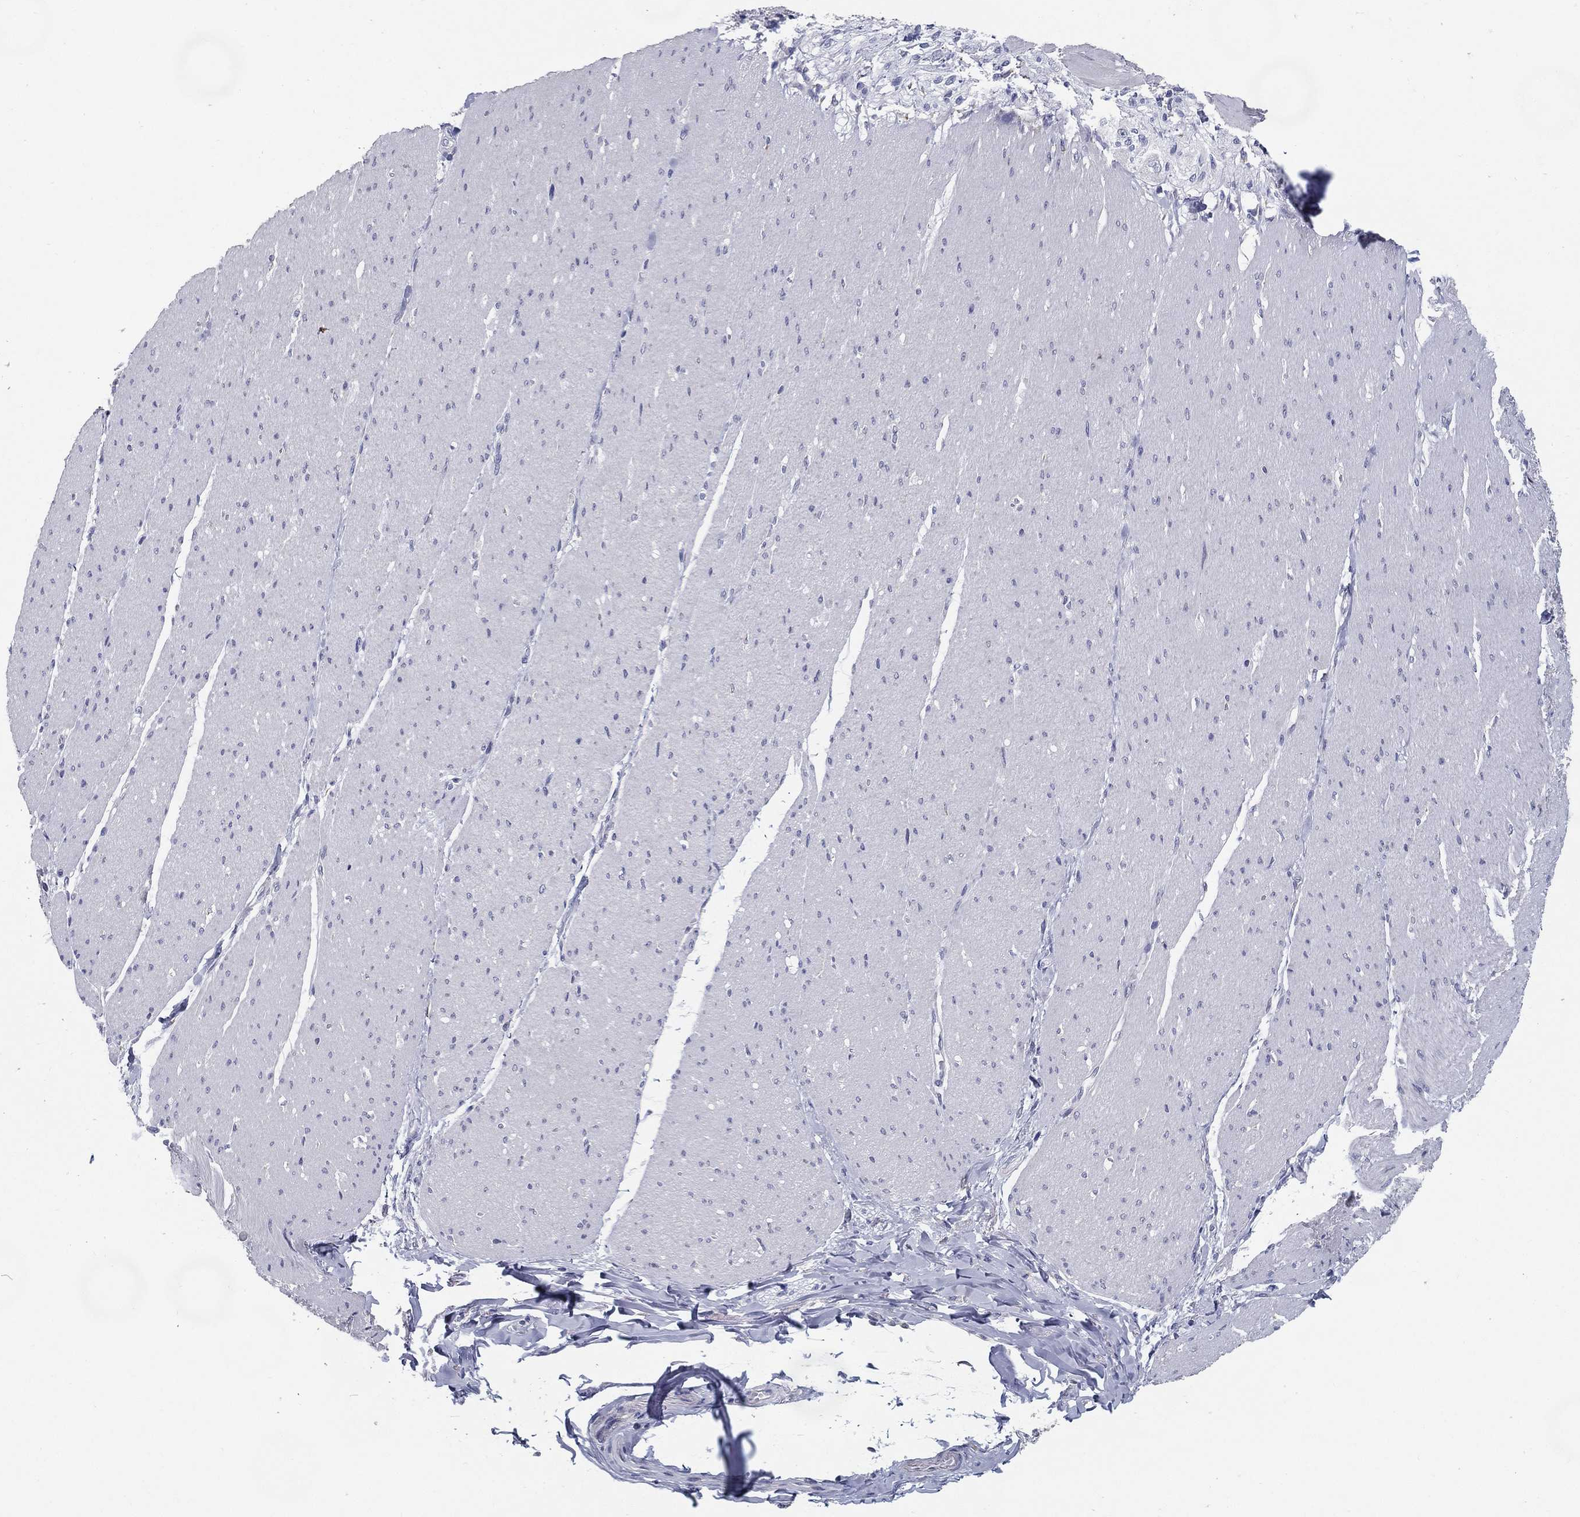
{"staining": {"intensity": "negative", "quantity": "none", "location": "none"}, "tissue": "soft tissue", "cell_type": "Fibroblasts", "image_type": "normal", "snomed": [{"axis": "morphology", "description": "Normal tissue, NOS"}, {"axis": "topography", "description": "Smooth muscle"}, {"axis": "topography", "description": "Duodenum"}, {"axis": "topography", "description": "Peripheral nerve tissue"}], "caption": "This micrograph is of normal soft tissue stained with immunohistochemistry to label a protein in brown with the nuclei are counter-stained blue. There is no positivity in fibroblasts. (DAB (3,3'-diaminobenzidine) IHC, high magnification).", "gene": "C19orf18", "patient": {"sex": "female", "age": 61}}